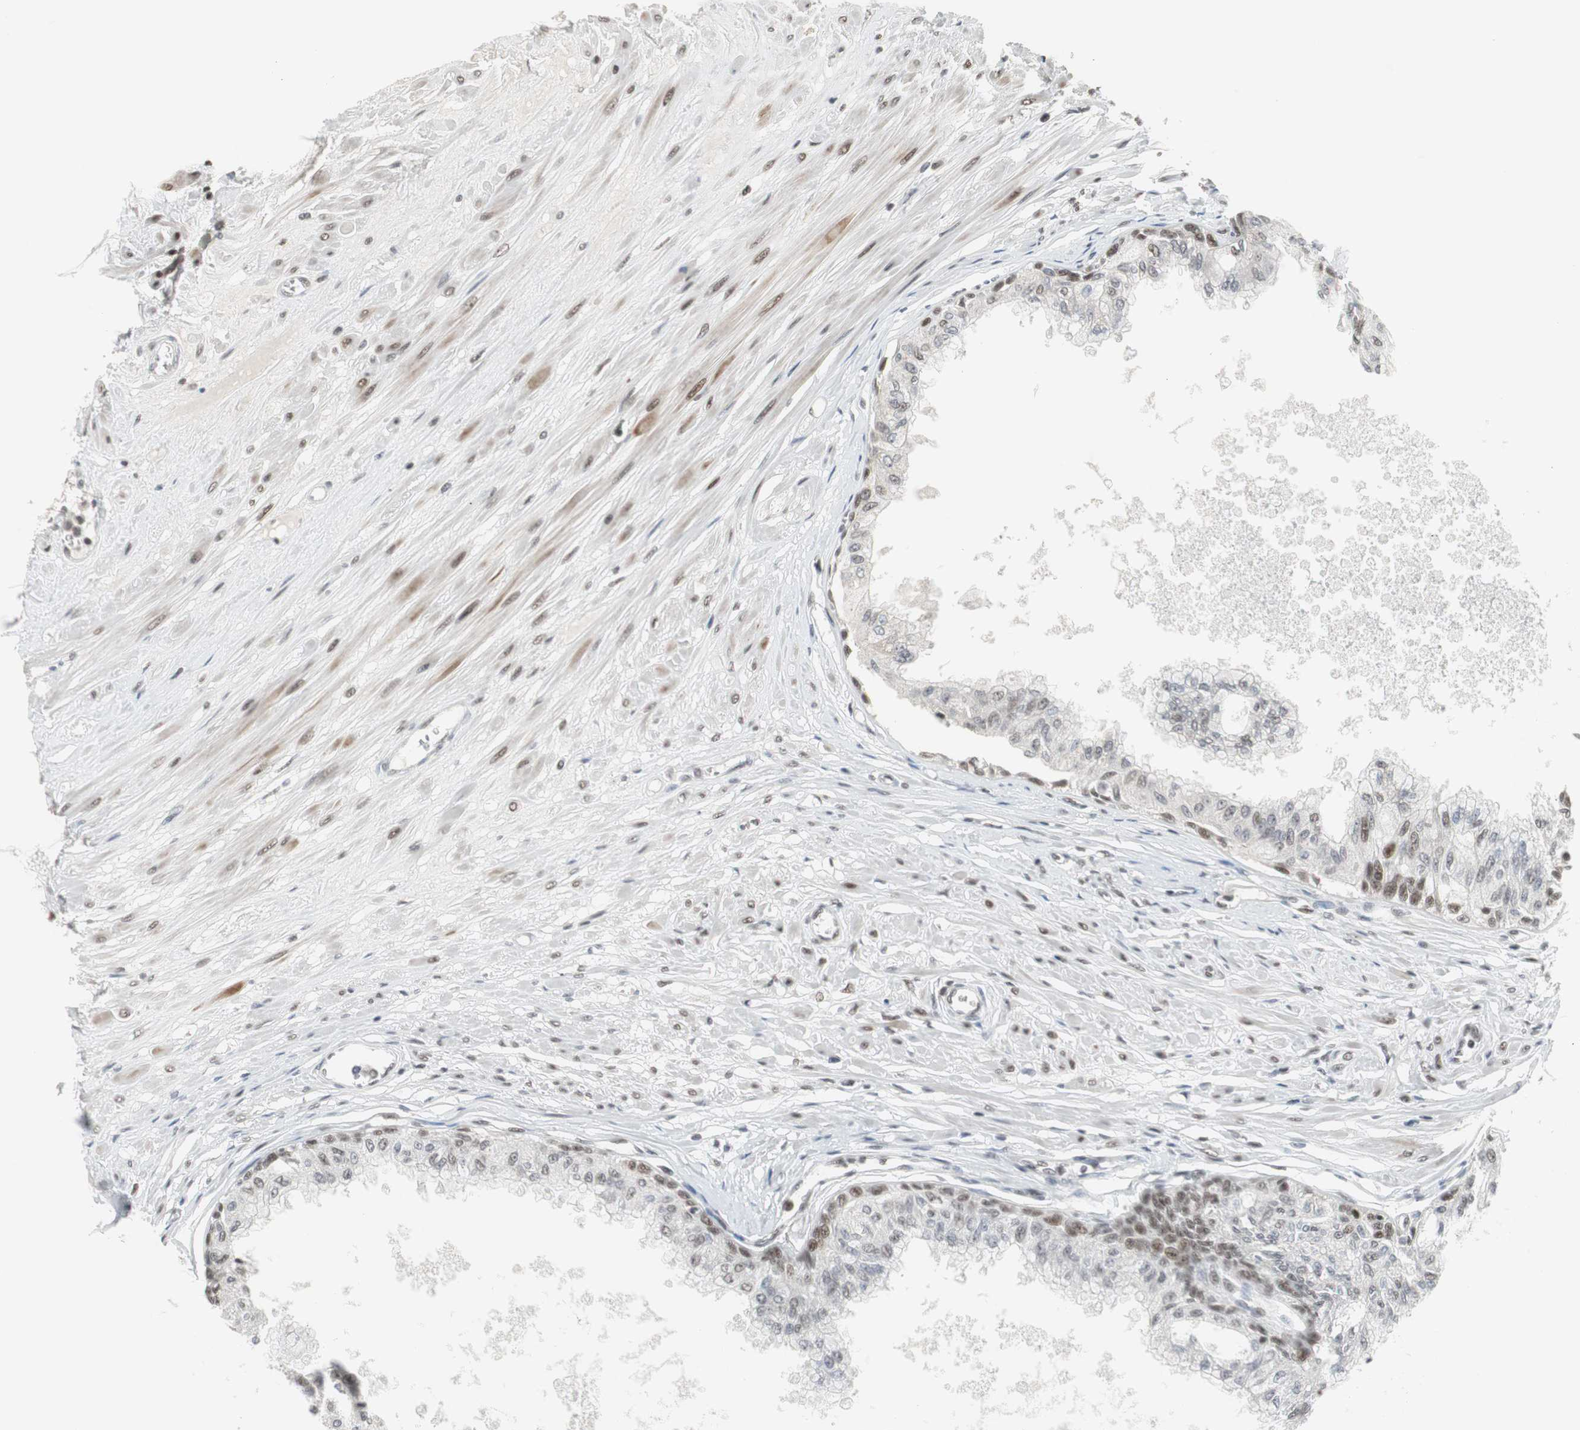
{"staining": {"intensity": "moderate", "quantity": ">75%", "location": "nuclear"}, "tissue": "prostate", "cell_type": "Glandular cells", "image_type": "normal", "snomed": [{"axis": "morphology", "description": "Normal tissue, NOS"}, {"axis": "topography", "description": "Prostate"}, {"axis": "topography", "description": "Seminal veicle"}], "caption": "Glandular cells show moderate nuclear positivity in approximately >75% of cells in normal prostate.", "gene": "RTF1", "patient": {"sex": "male", "age": 60}}